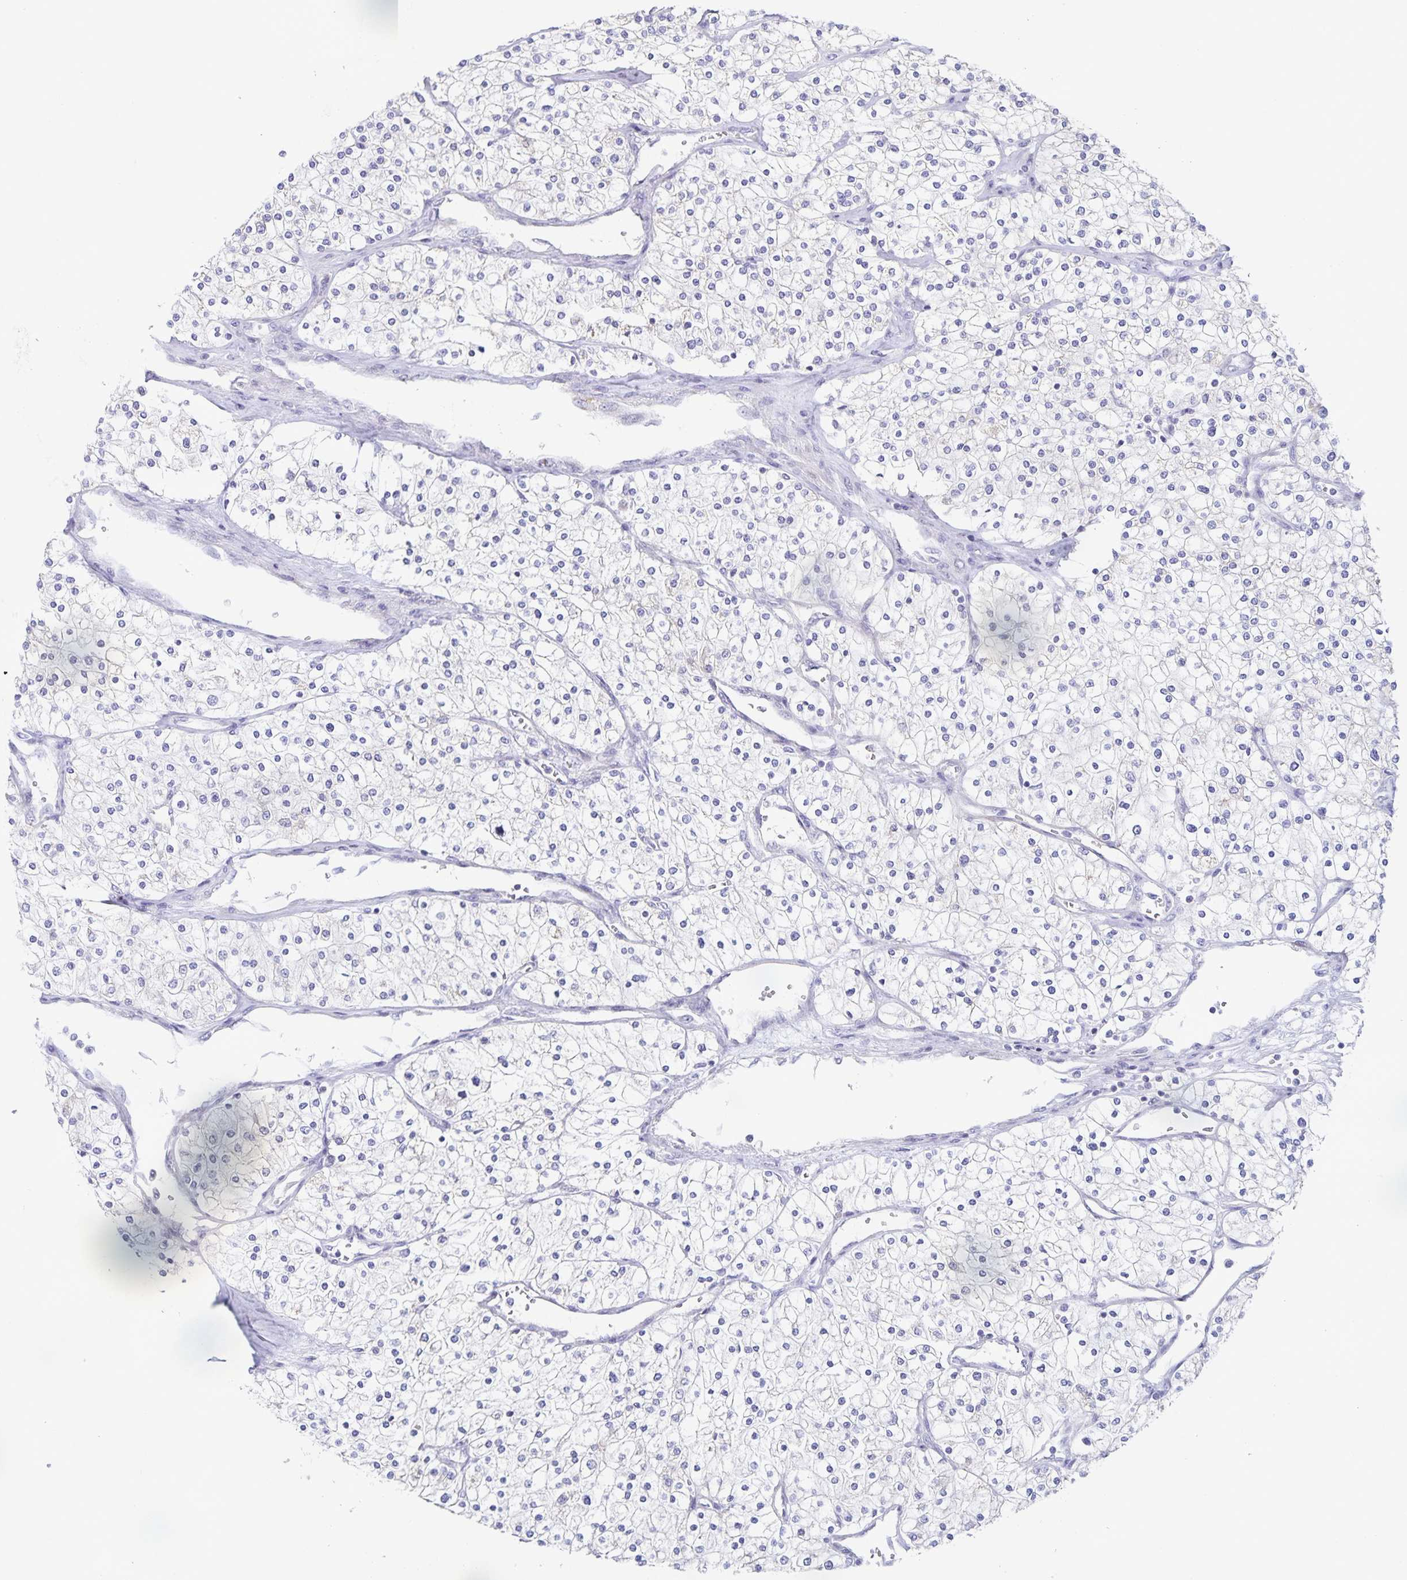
{"staining": {"intensity": "negative", "quantity": "none", "location": "none"}, "tissue": "renal cancer", "cell_type": "Tumor cells", "image_type": "cancer", "snomed": [{"axis": "morphology", "description": "Adenocarcinoma, NOS"}, {"axis": "topography", "description": "Kidney"}], "caption": "DAB immunohistochemical staining of human adenocarcinoma (renal) shows no significant staining in tumor cells. (DAB IHC visualized using brightfield microscopy, high magnification).", "gene": "CENPH", "patient": {"sex": "male", "age": 80}}